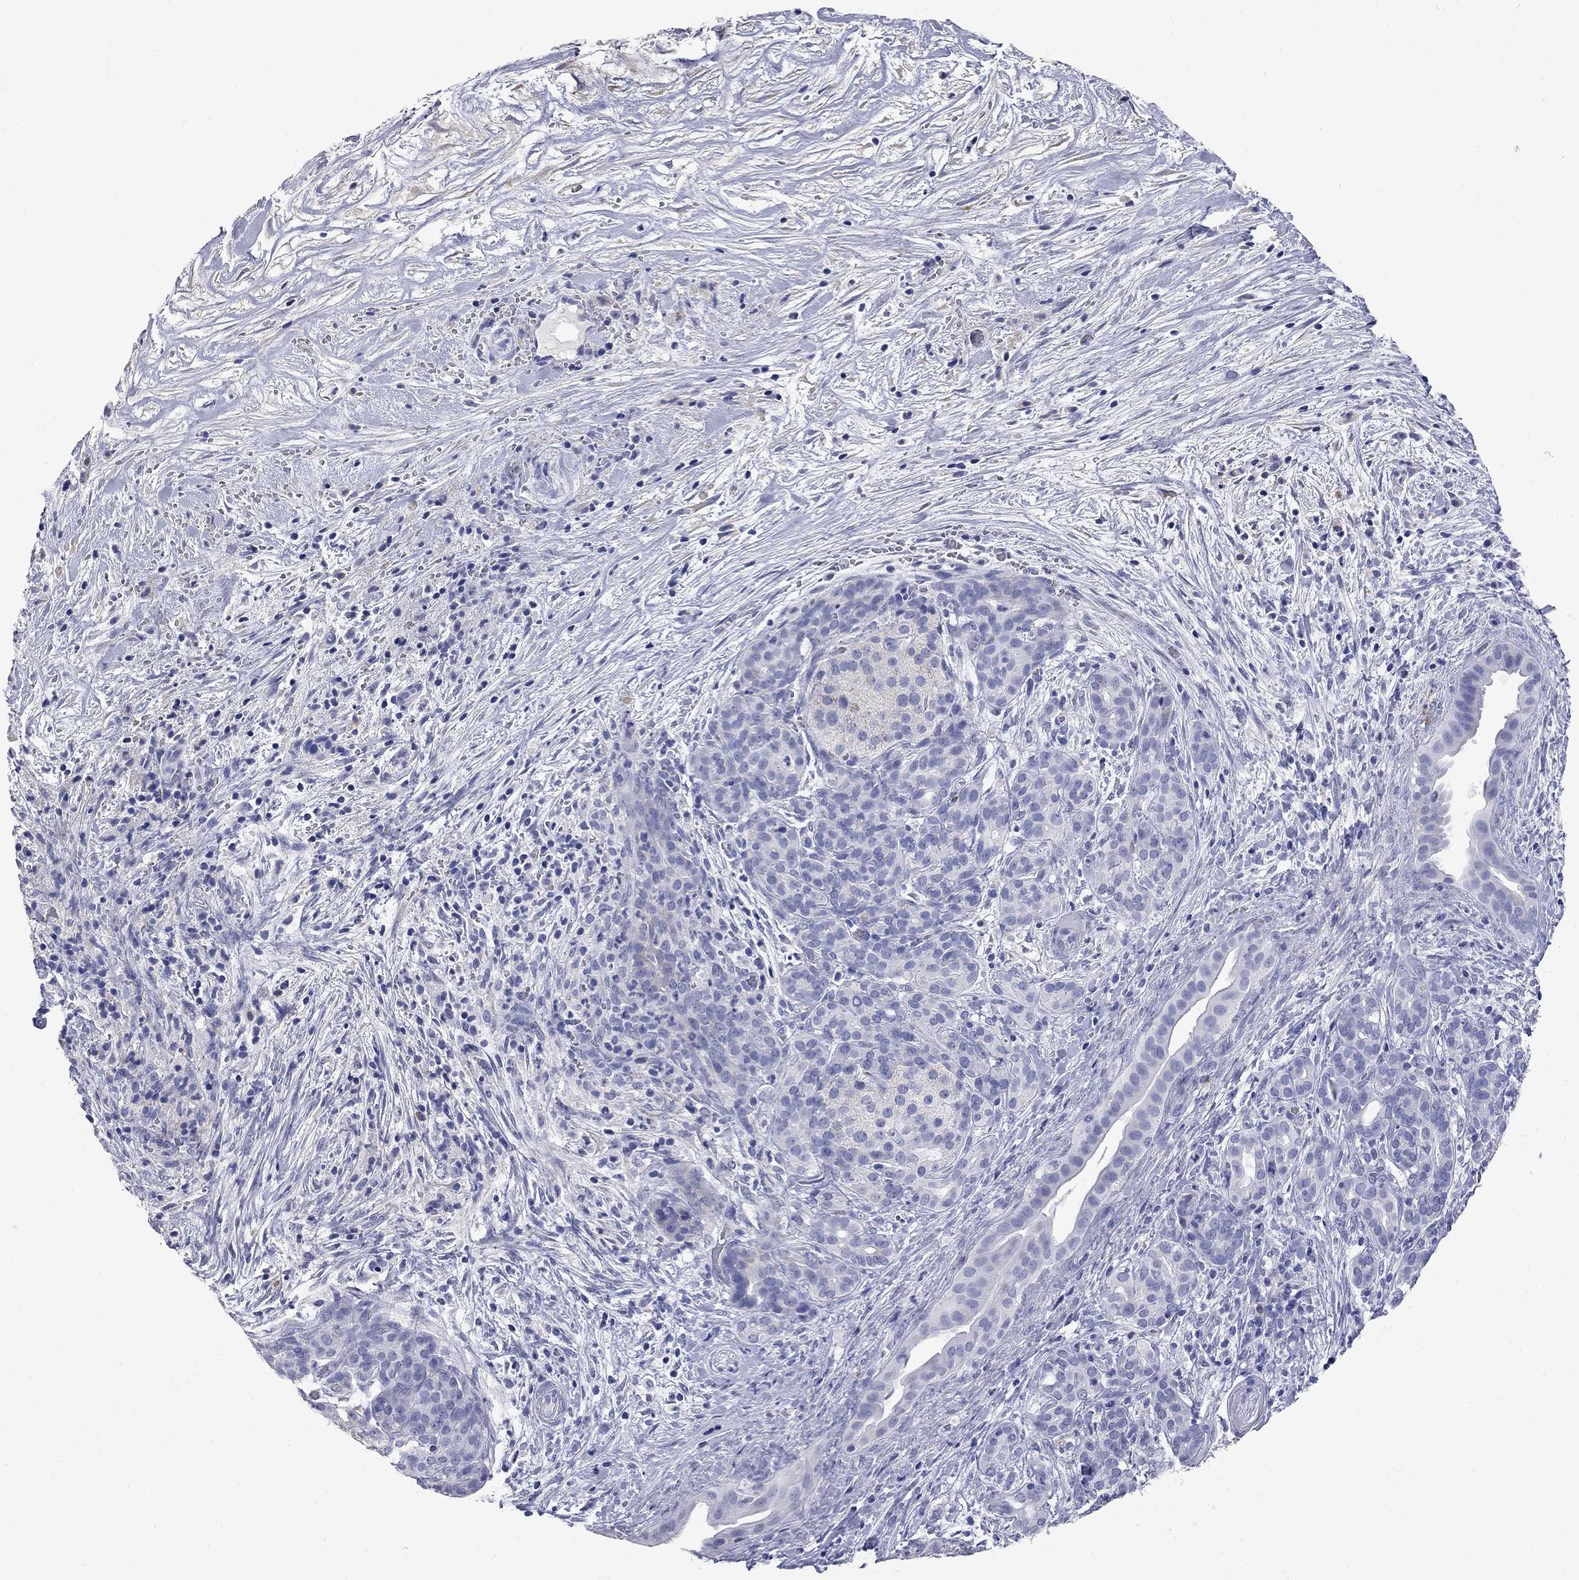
{"staining": {"intensity": "negative", "quantity": "none", "location": "none"}, "tissue": "pancreatic cancer", "cell_type": "Tumor cells", "image_type": "cancer", "snomed": [{"axis": "morphology", "description": "Adenocarcinoma, NOS"}, {"axis": "topography", "description": "Pancreas"}], "caption": "An immunohistochemistry micrograph of pancreatic cancer (adenocarcinoma) is shown. There is no staining in tumor cells of pancreatic cancer (adenocarcinoma).", "gene": "FAM221B", "patient": {"sex": "male", "age": 44}}